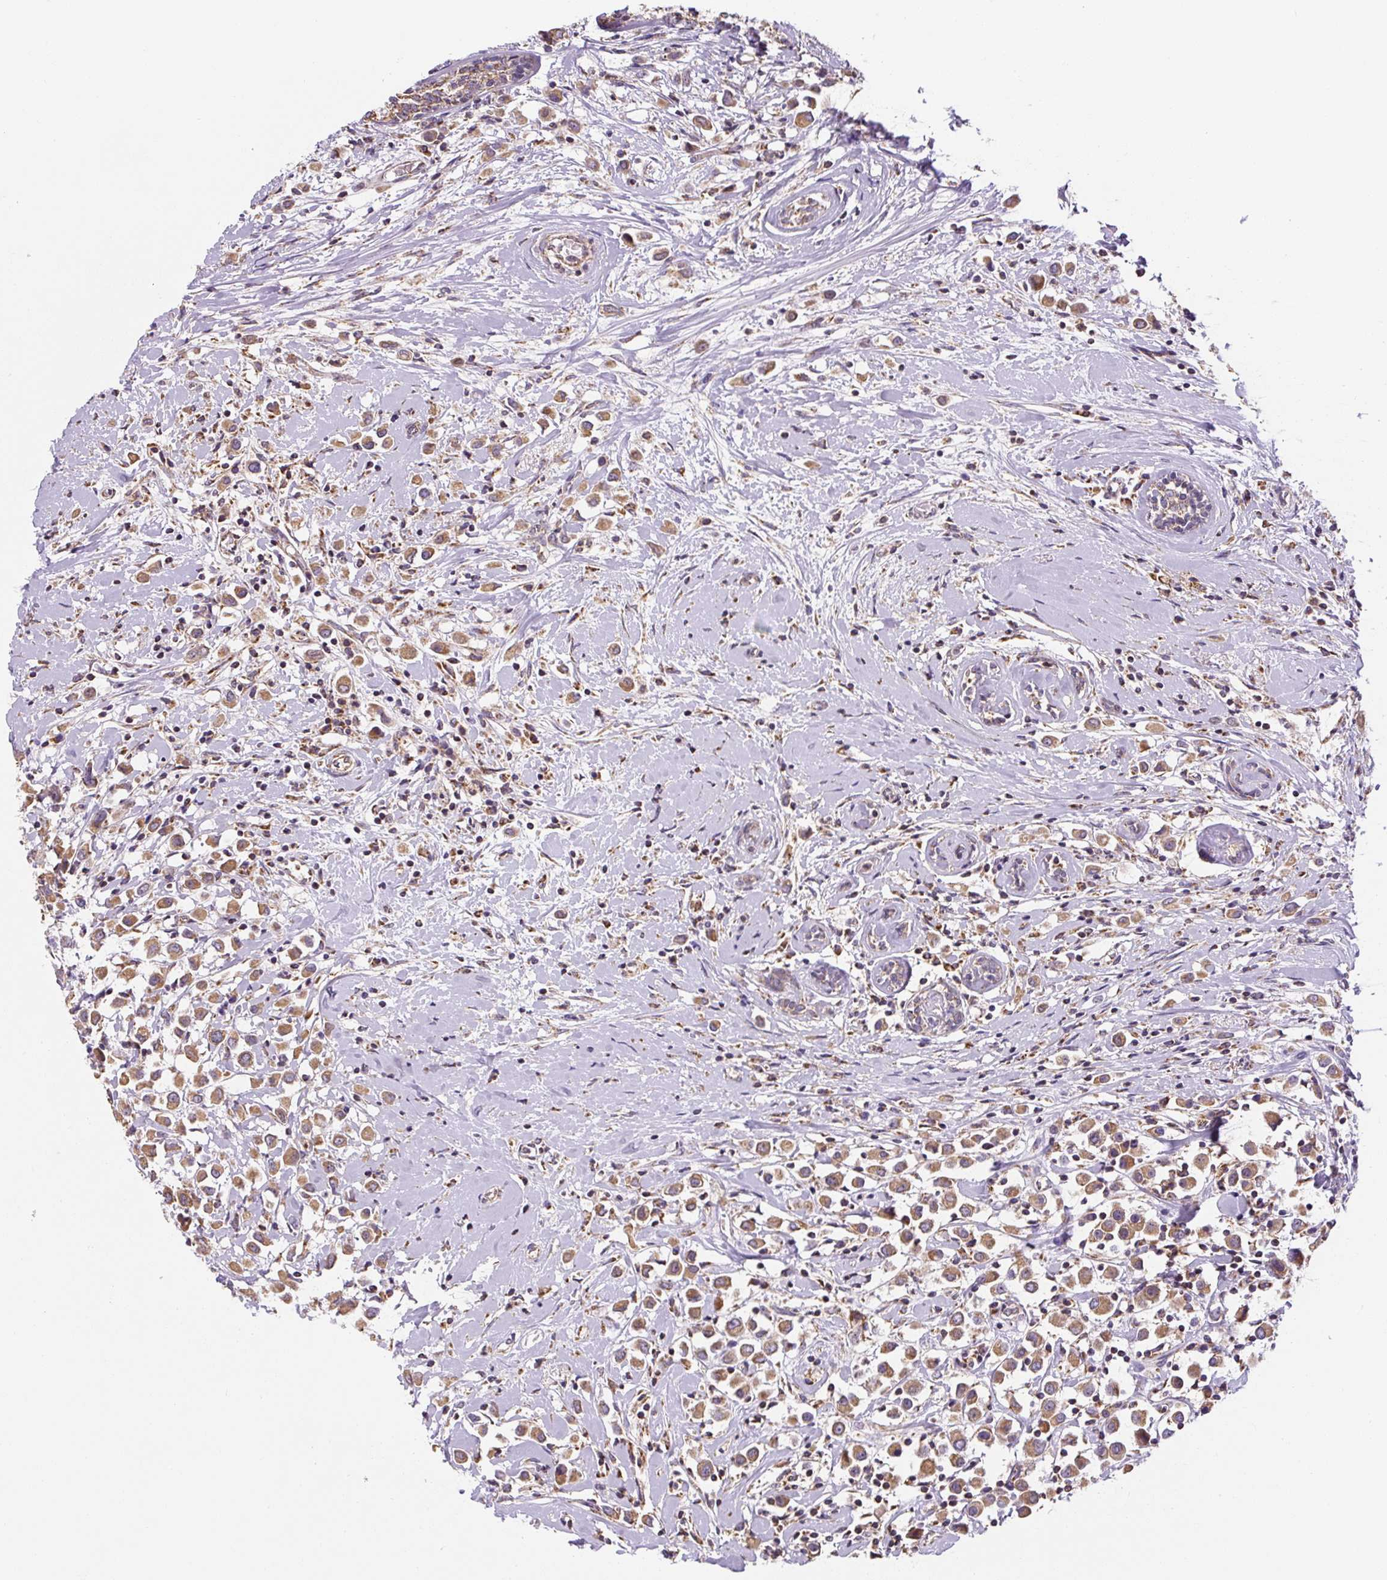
{"staining": {"intensity": "moderate", "quantity": ">75%", "location": "cytoplasmic/membranous"}, "tissue": "breast cancer", "cell_type": "Tumor cells", "image_type": "cancer", "snomed": [{"axis": "morphology", "description": "Duct carcinoma"}, {"axis": "topography", "description": "Breast"}], "caption": "Protein staining exhibits moderate cytoplasmic/membranous staining in about >75% of tumor cells in breast infiltrating ductal carcinoma. (DAB = brown stain, brightfield microscopy at high magnification).", "gene": "MFSD9", "patient": {"sex": "female", "age": 87}}